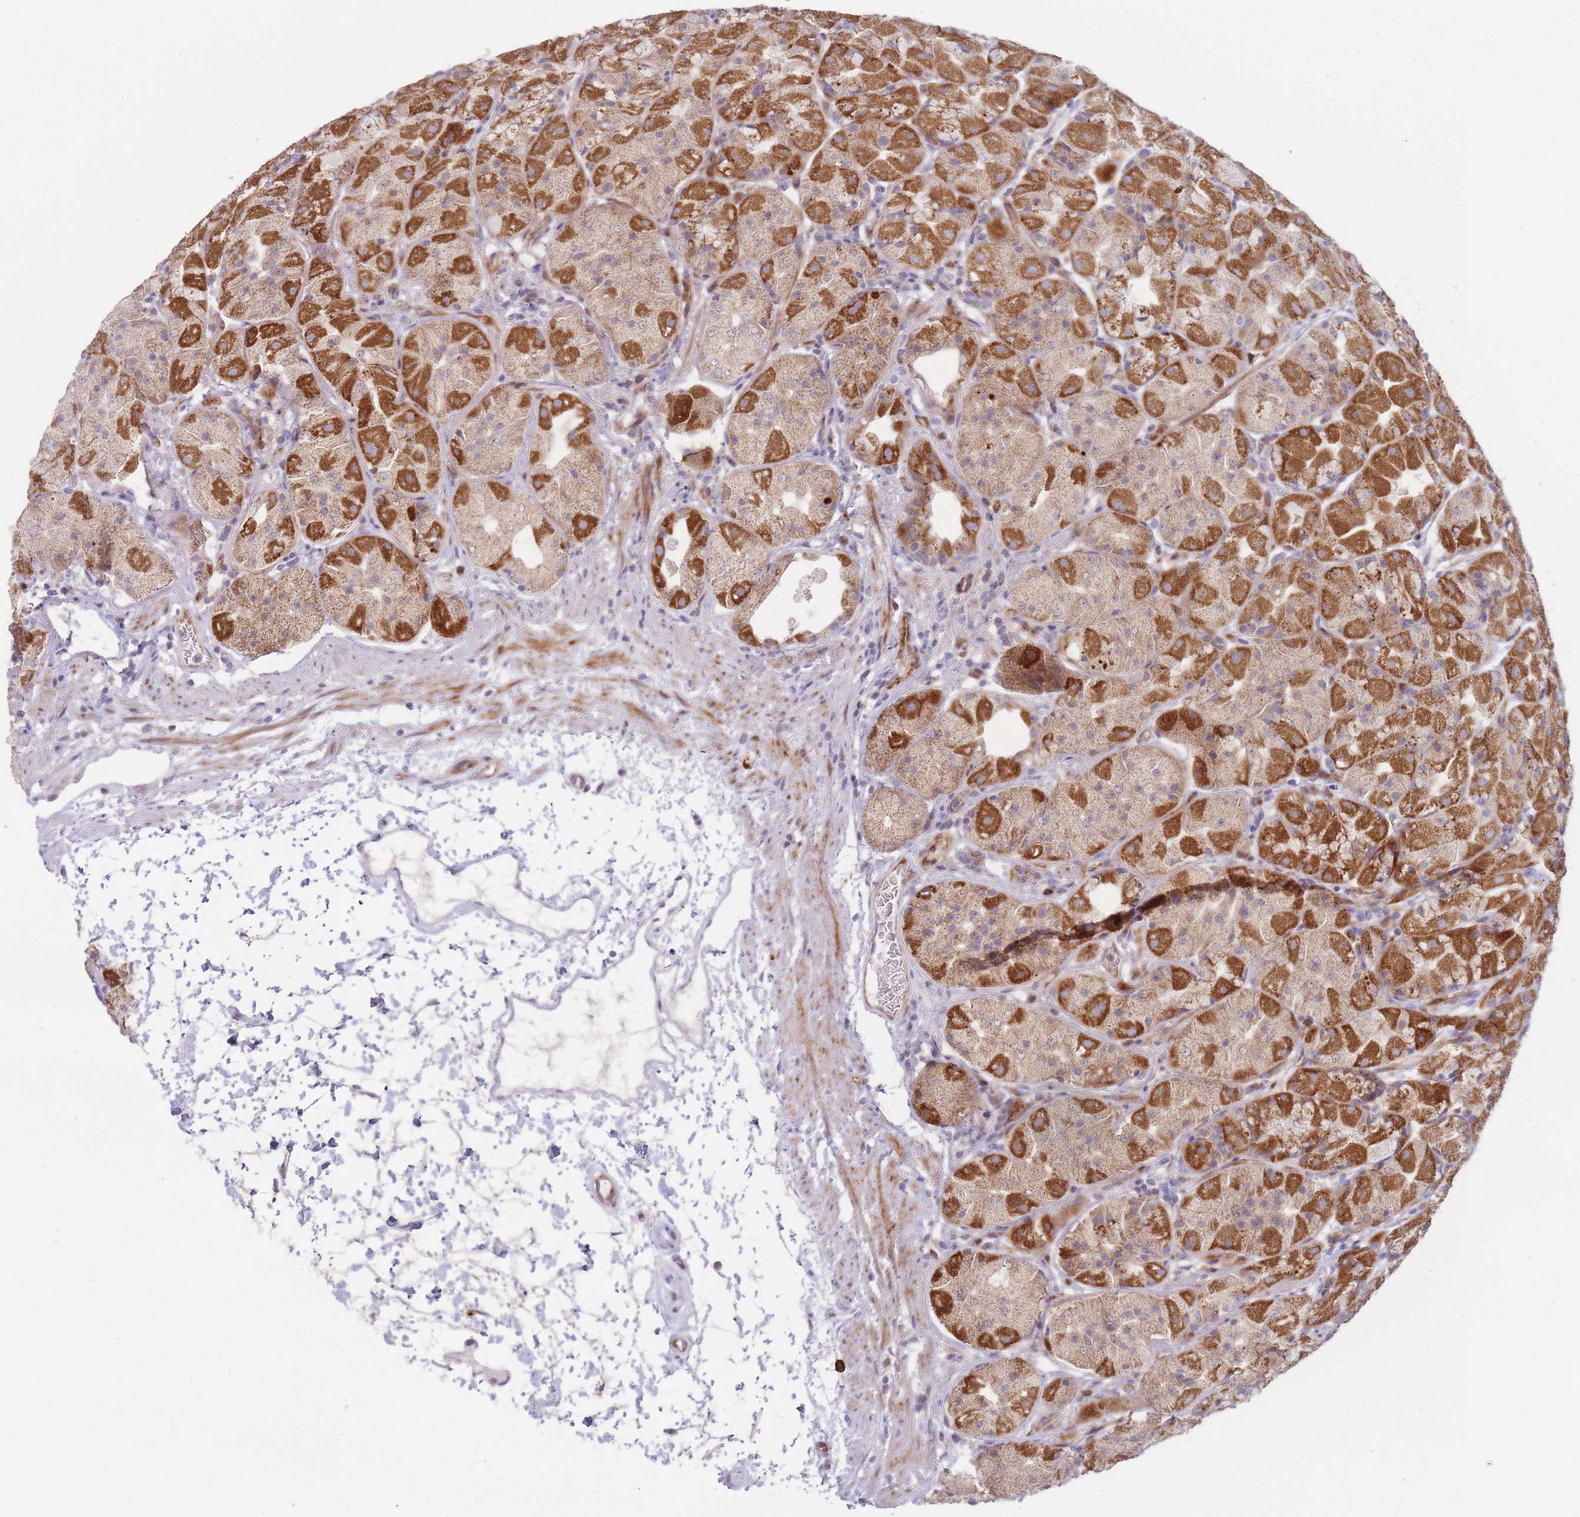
{"staining": {"intensity": "strong", "quantity": "25%-75%", "location": "cytoplasmic/membranous"}, "tissue": "stomach", "cell_type": "Glandular cells", "image_type": "normal", "snomed": [{"axis": "morphology", "description": "Normal tissue, NOS"}, {"axis": "topography", "description": "Stomach"}], "caption": "Protein expression analysis of benign stomach exhibits strong cytoplasmic/membranous staining in about 25%-75% of glandular cells. (Brightfield microscopy of DAB IHC at high magnification).", "gene": "ATP5MC2", "patient": {"sex": "male", "age": 57}}